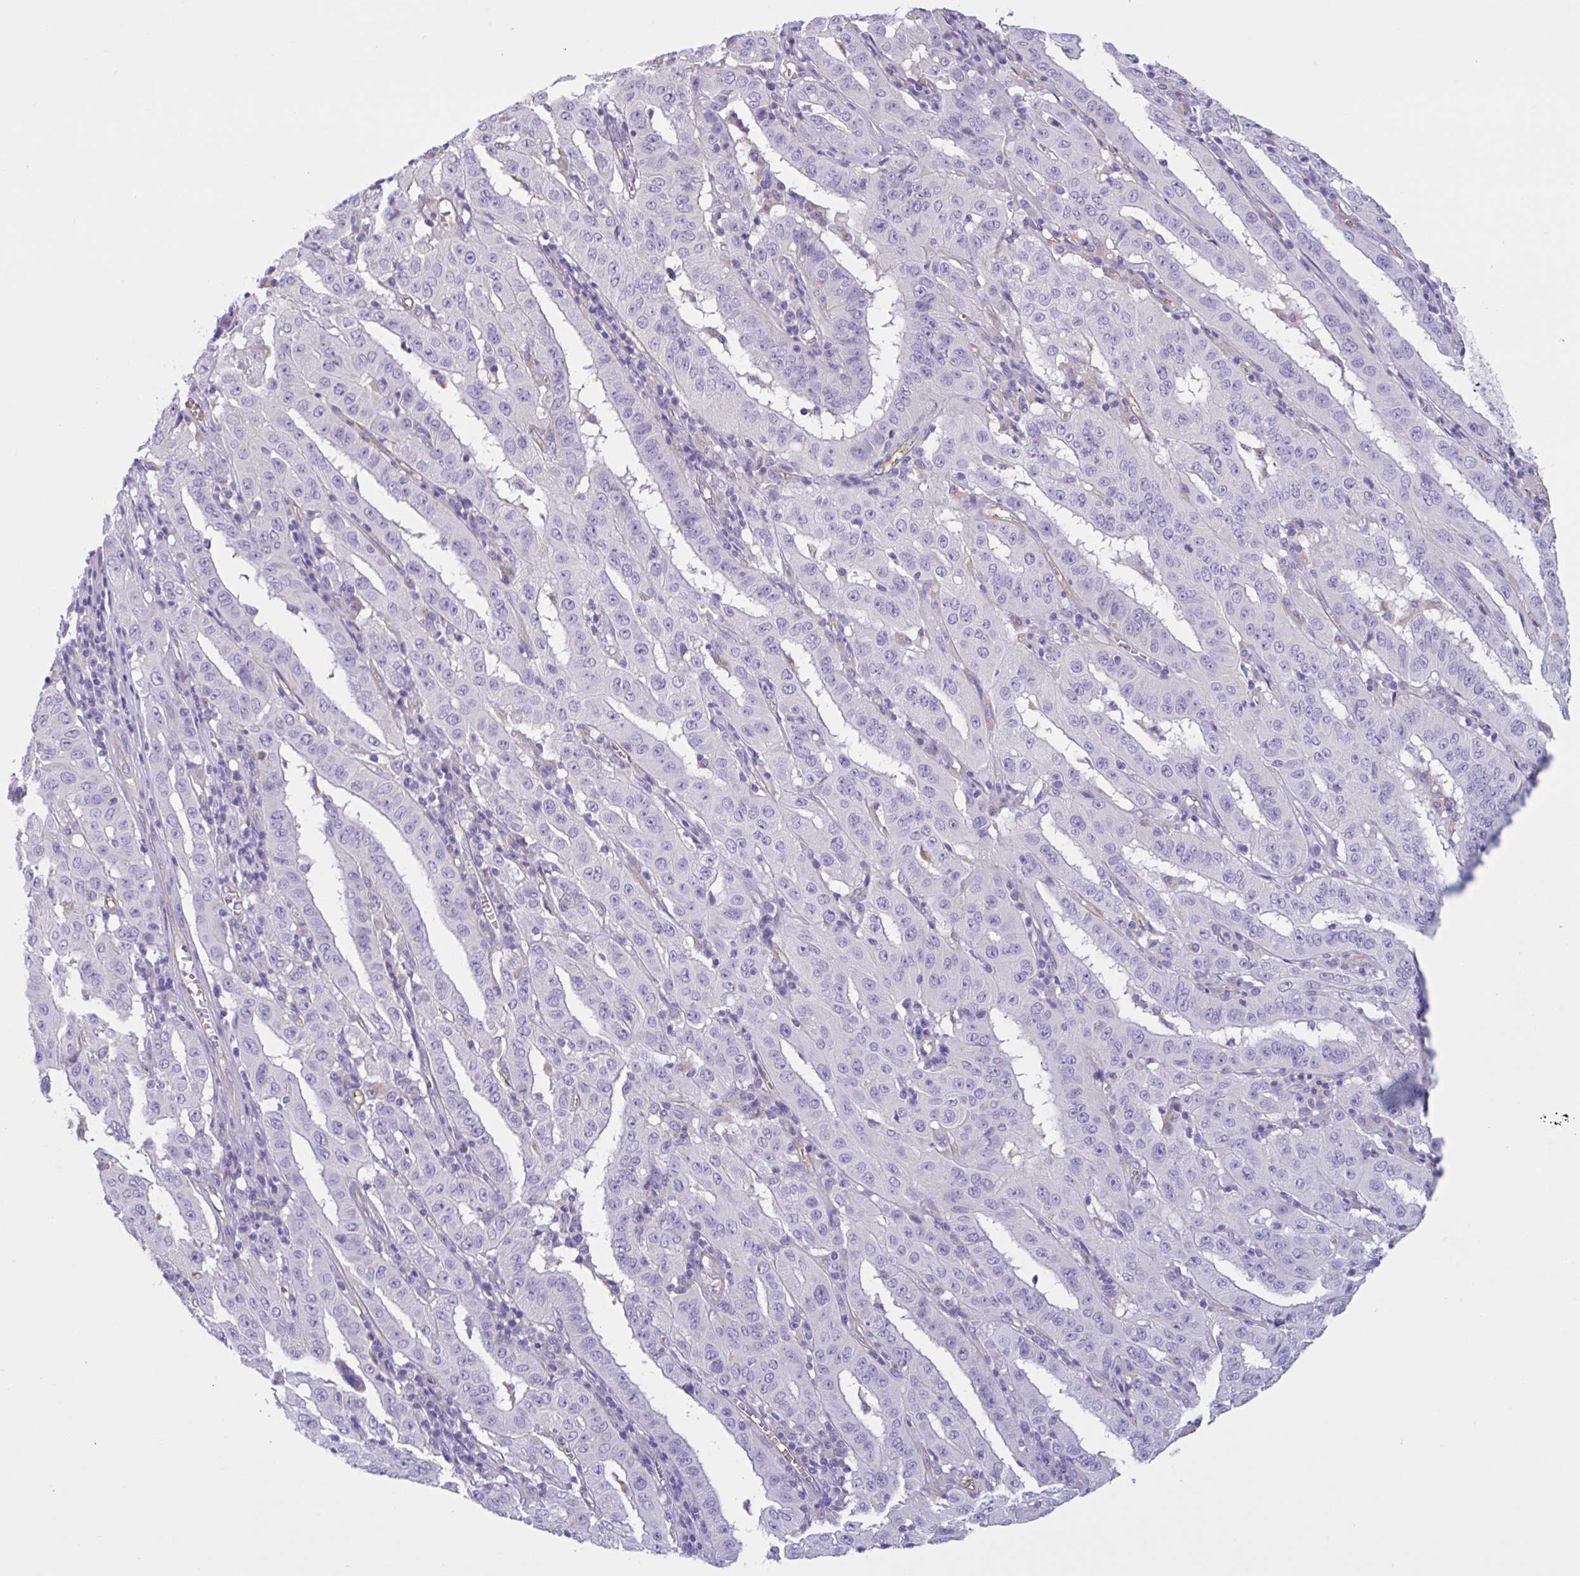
{"staining": {"intensity": "negative", "quantity": "none", "location": "none"}, "tissue": "pancreatic cancer", "cell_type": "Tumor cells", "image_type": "cancer", "snomed": [{"axis": "morphology", "description": "Adenocarcinoma, NOS"}, {"axis": "topography", "description": "Pancreas"}], "caption": "Tumor cells are negative for protein expression in human adenocarcinoma (pancreatic).", "gene": "RPL22L1", "patient": {"sex": "male", "age": 63}}